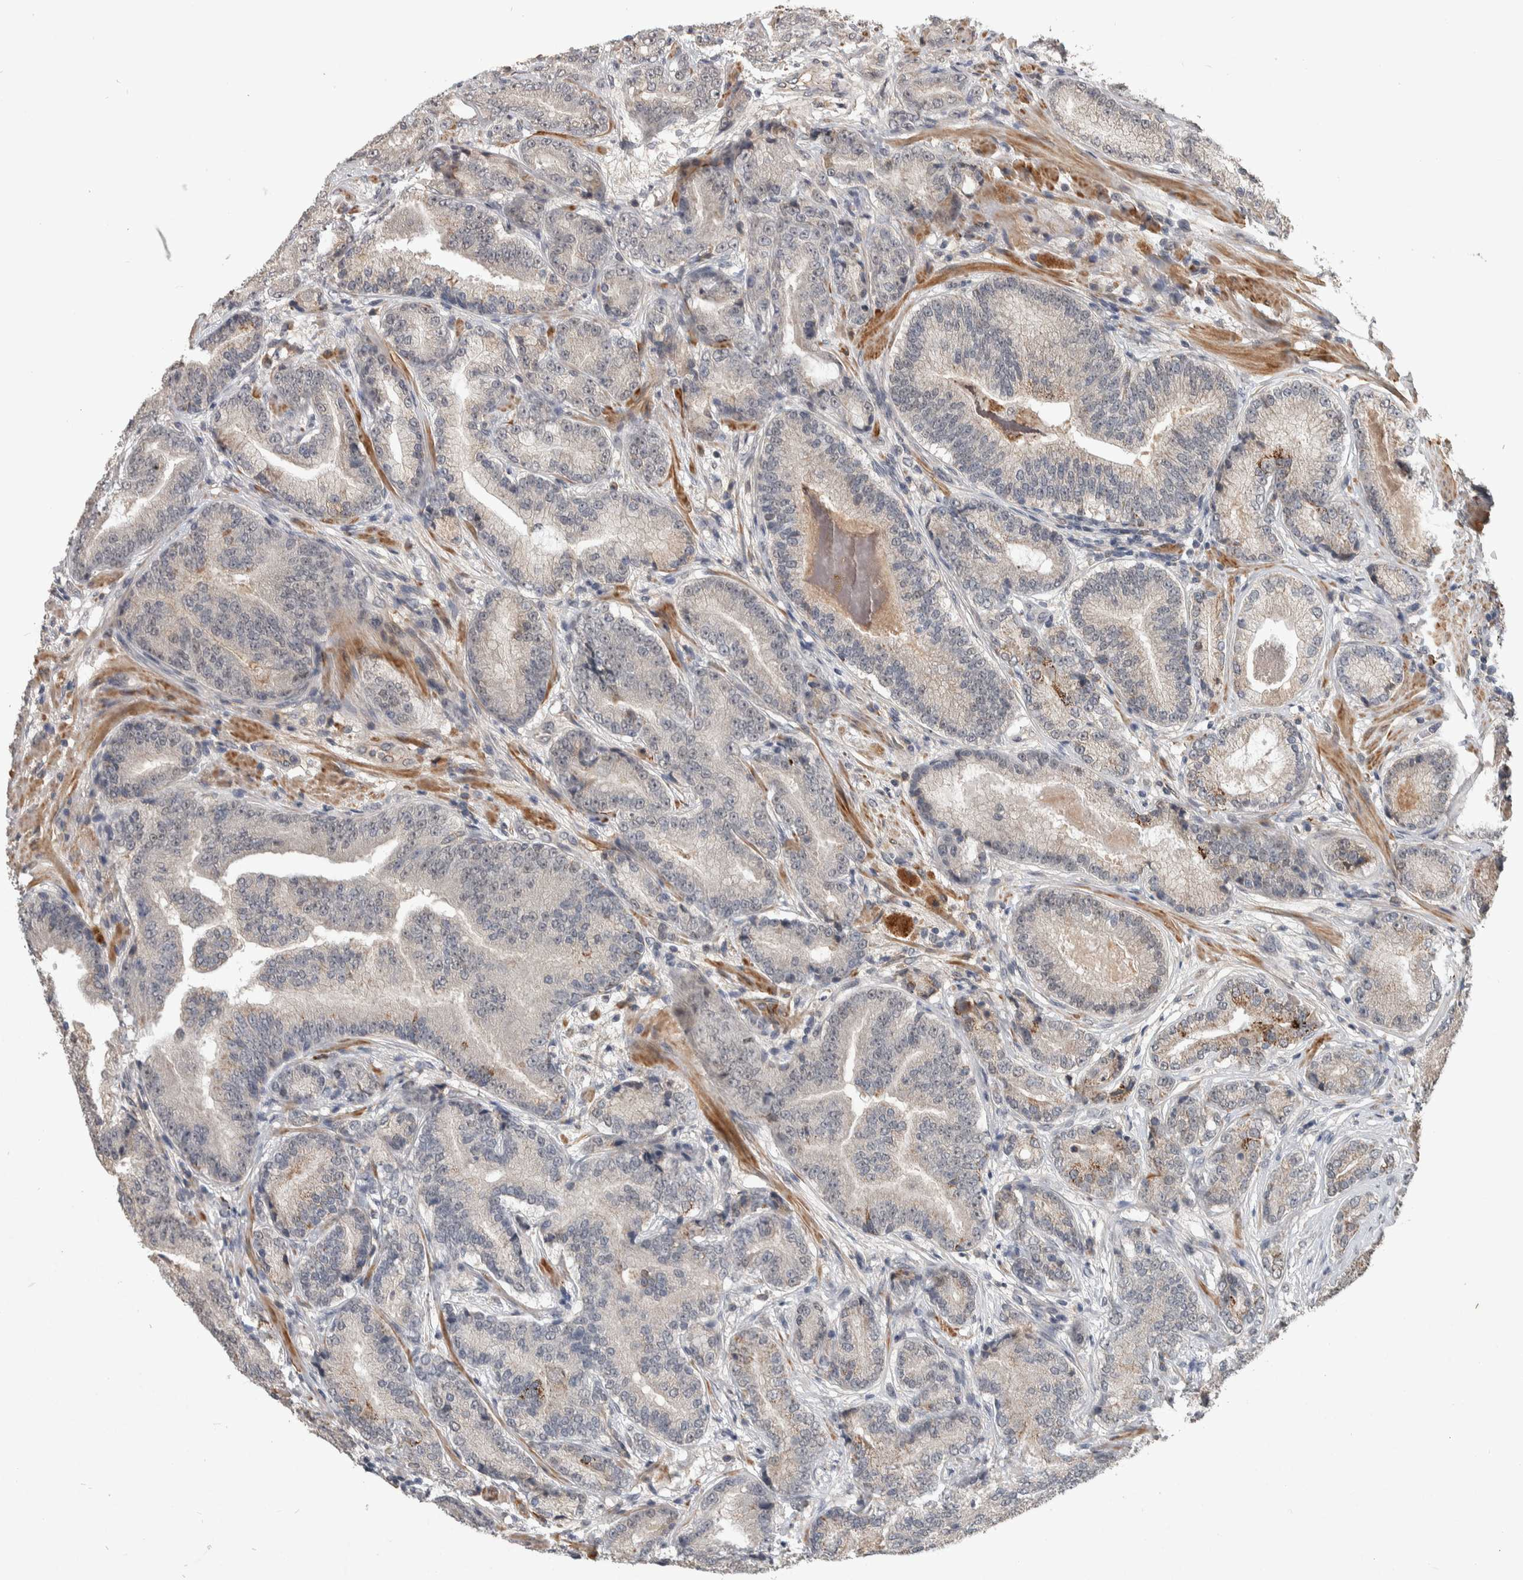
{"staining": {"intensity": "weak", "quantity": "<25%", "location": "cytoplasmic/membranous"}, "tissue": "prostate cancer", "cell_type": "Tumor cells", "image_type": "cancer", "snomed": [{"axis": "morphology", "description": "Adenocarcinoma, High grade"}, {"axis": "topography", "description": "Prostate"}], "caption": "This is a photomicrograph of immunohistochemistry (IHC) staining of prostate cancer (high-grade adenocarcinoma), which shows no expression in tumor cells.", "gene": "CHRM3", "patient": {"sex": "male", "age": 55}}